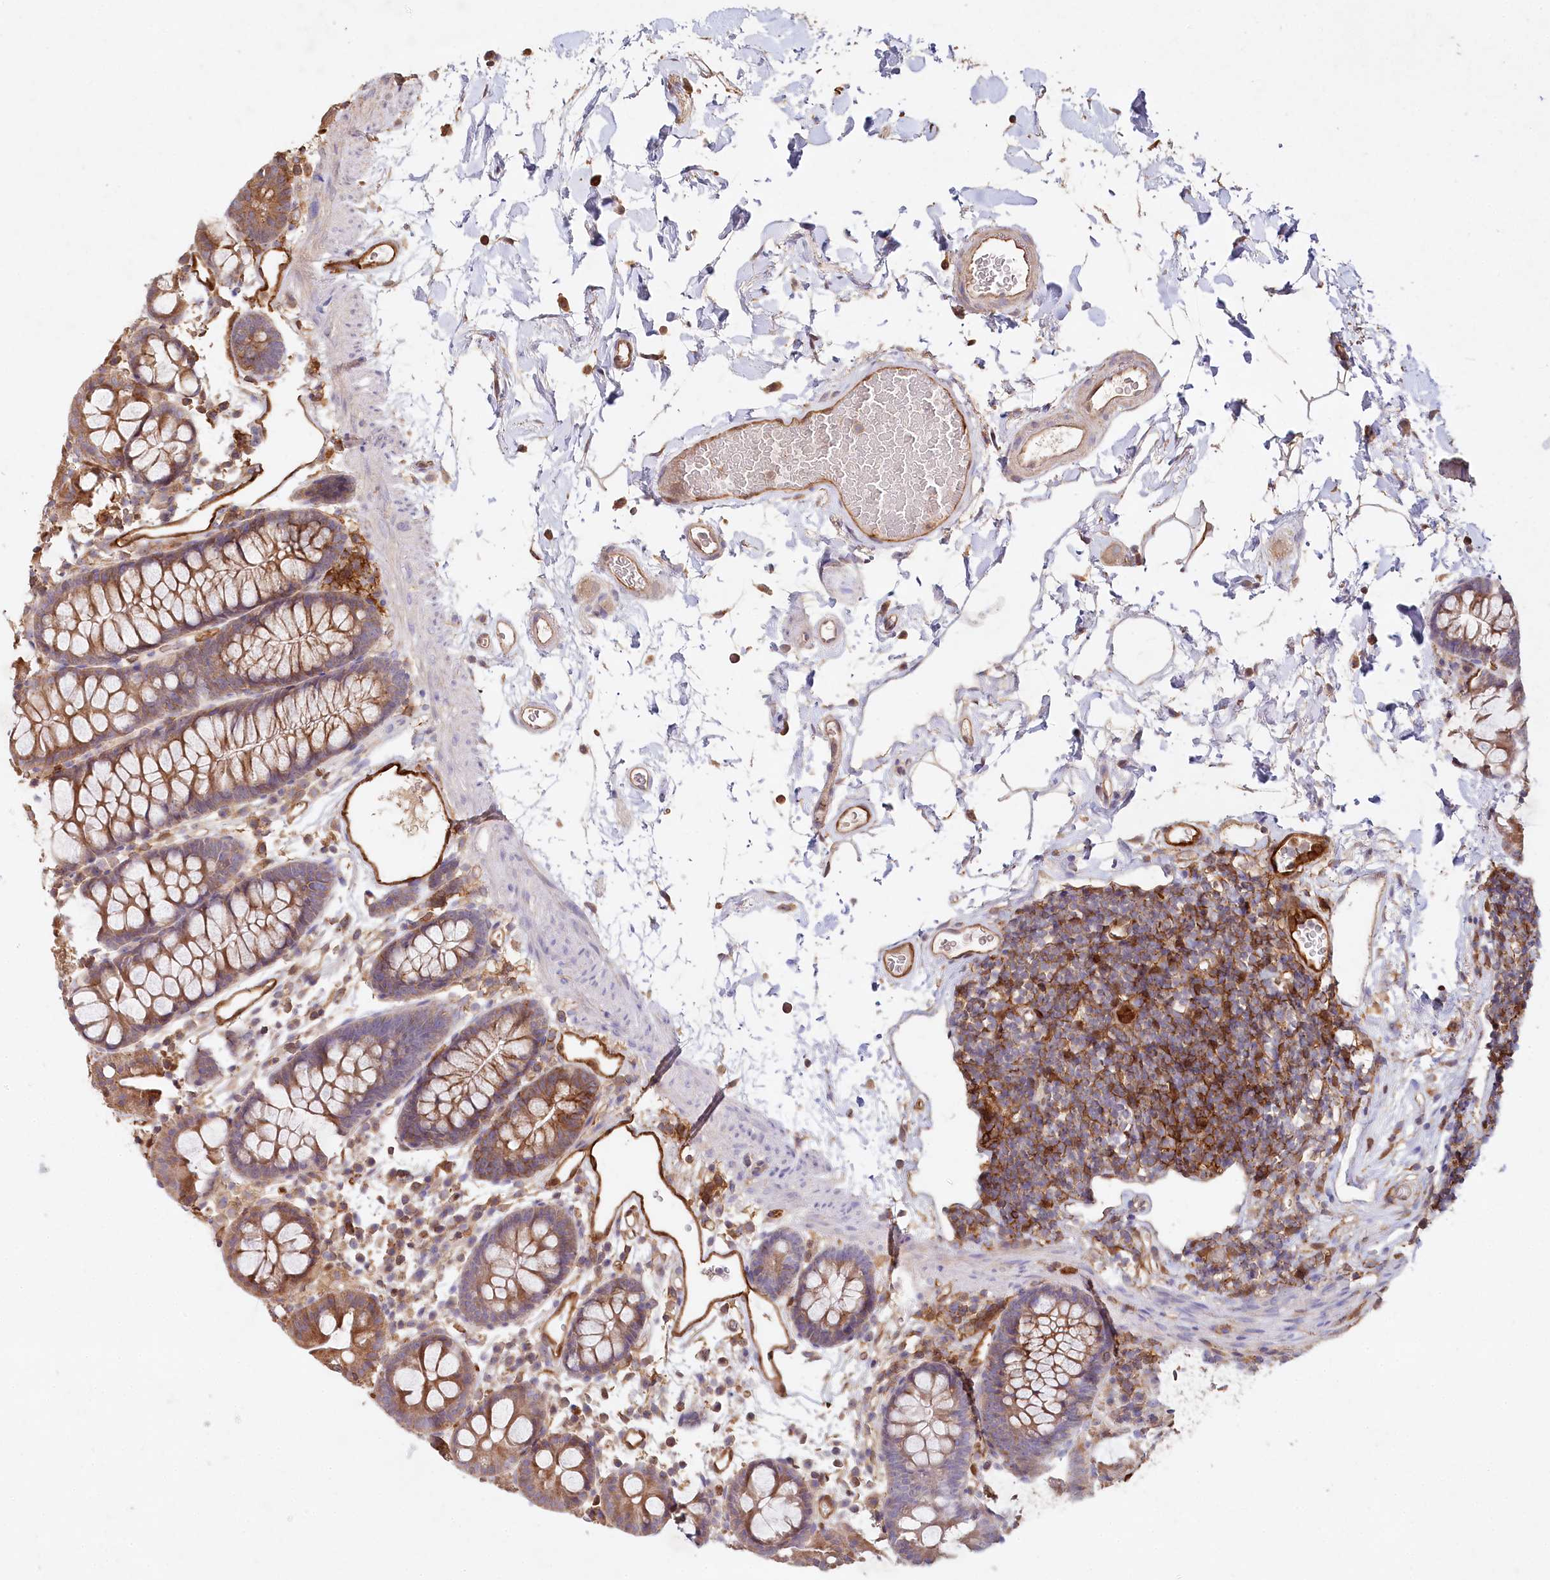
{"staining": {"intensity": "moderate", "quantity": ">75%", "location": "cytoplasmic/membranous"}, "tissue": "colon", "cell_type": "Endothelial cells", "image_type": "normal", "snomed": [{"axis": "morphology", "description": "Normal tissue, NOS"}, {"axis": "topography", "description": "Colon"}], "caption": "Immunohistochemical staining of unremarkable human colon shows medium levels of moderate cytoplasmic/membranous positivity in about >75% of endothelial cells. (brown staining indicates protein expression, while blue staining denotes nuclei).", "gene": "RBP5", "patient": {"sex": "male", "age": 75}}